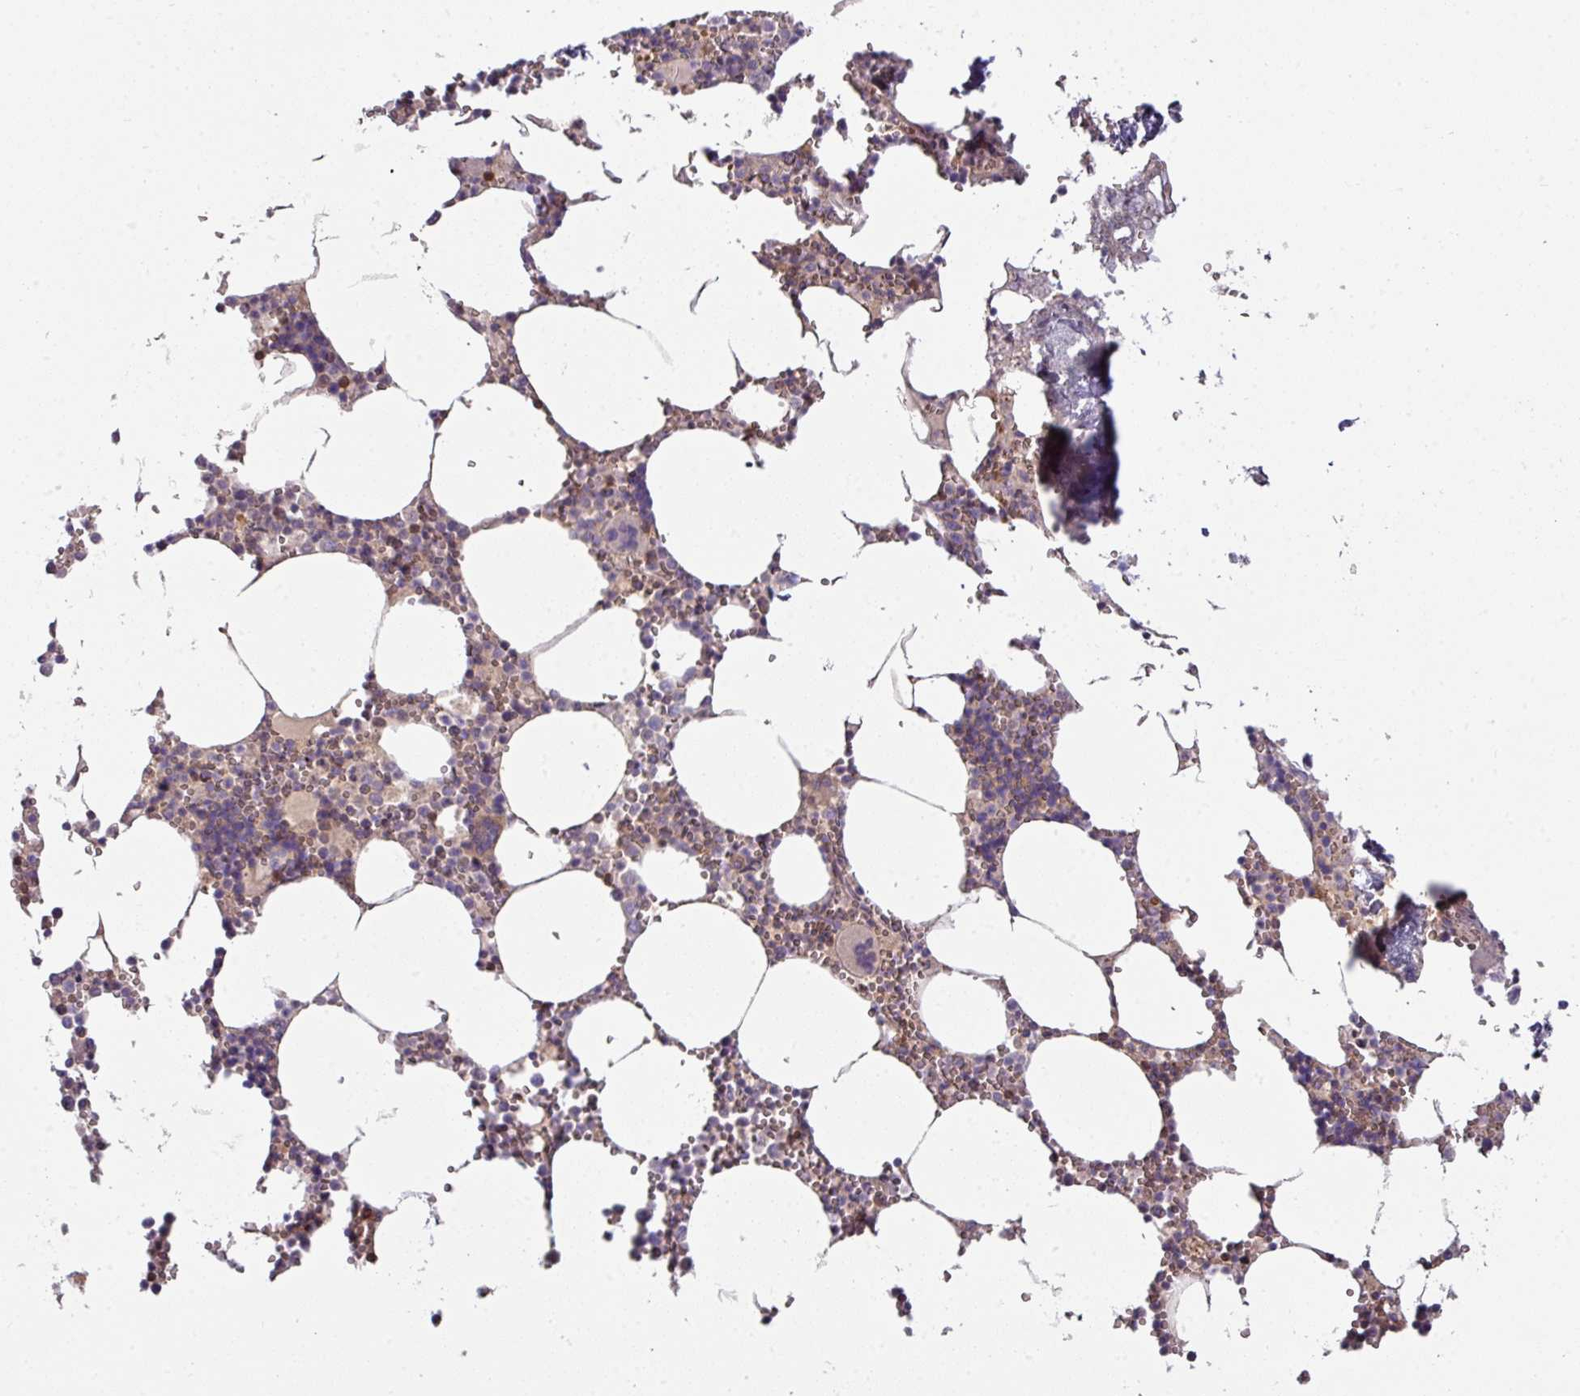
{"staining": {"intensity": "weak", "quantity": "<25%", "location": "cytoplasmic/membranous"}, "tissue": "bone marrow", "cell_type": "Hematopoietic cells", "image_type": "normal", "snomed": [{"axis": "morphology", "description": "Normal tissue, NOS"}, {"axis": "topography", "description": "Bone marrow"}], "caption": "Immunohistochemistry (IHC) photomicrograph of unremarkable bone marrow: human bone marrow stained with DAB reveals no significant protein staining in hematopoietic cells.", "gene": "SLAMF6", "patient": {"sex": "male", "age": 54}}